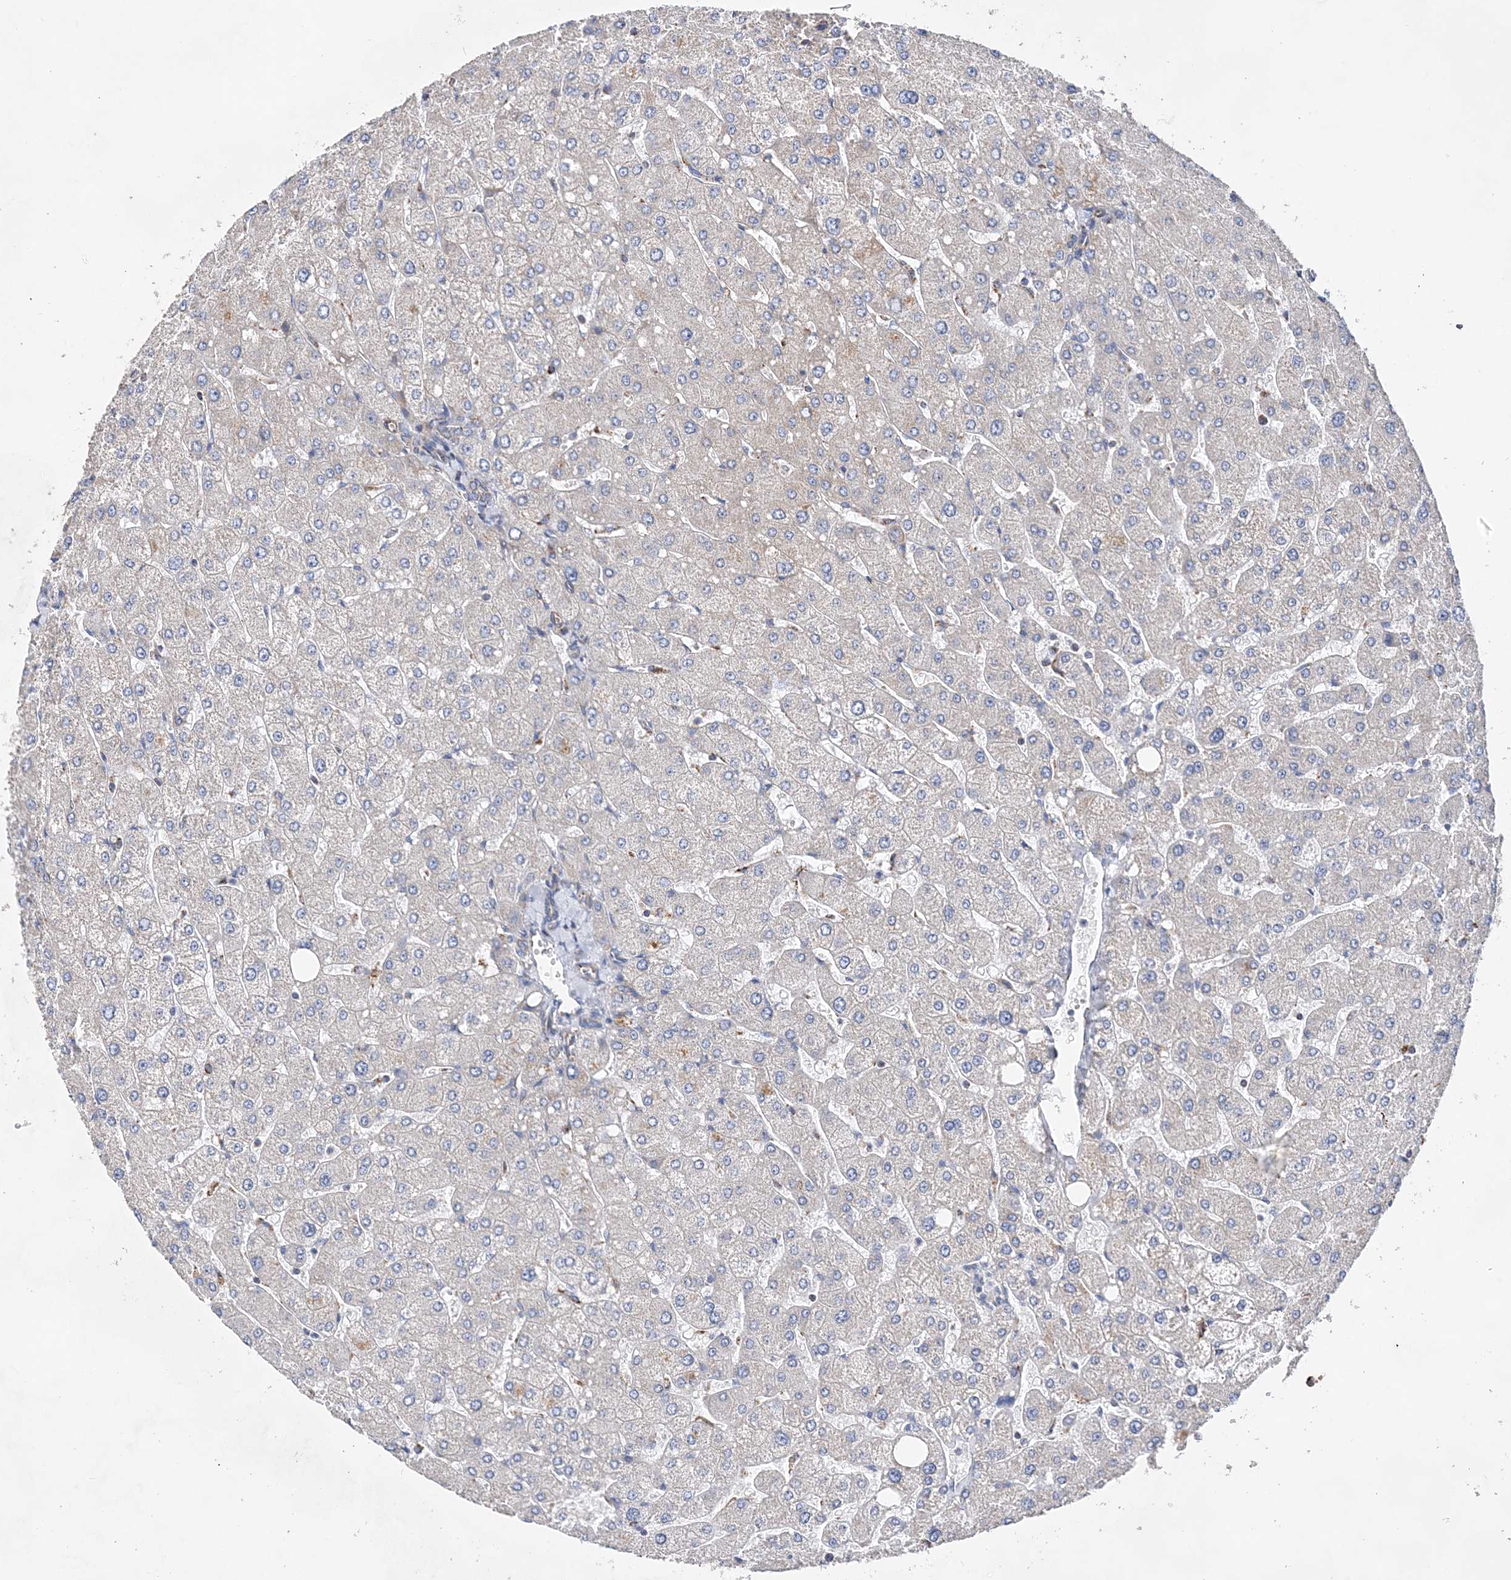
{"staining": {"intensity": "moderate", "quantity": "<25%", "location": "cytoplasmic/membranous"}, "tissue": "liver", "cell_type": "Cholangiocytes", "image_type": "normal", "snomed": [{"axis": "morphology", "description": "Normal tissue, NOS"}, {"axis": "topography", "description": "Liver"}], "caption": "This is an image of IHC staining of benign liver, which shows moderate positivity in the cytoplasmic/membranous of cholangiocytes.", "gene": "ACOT9", "patient": {"sex": "male", "age": 55}}